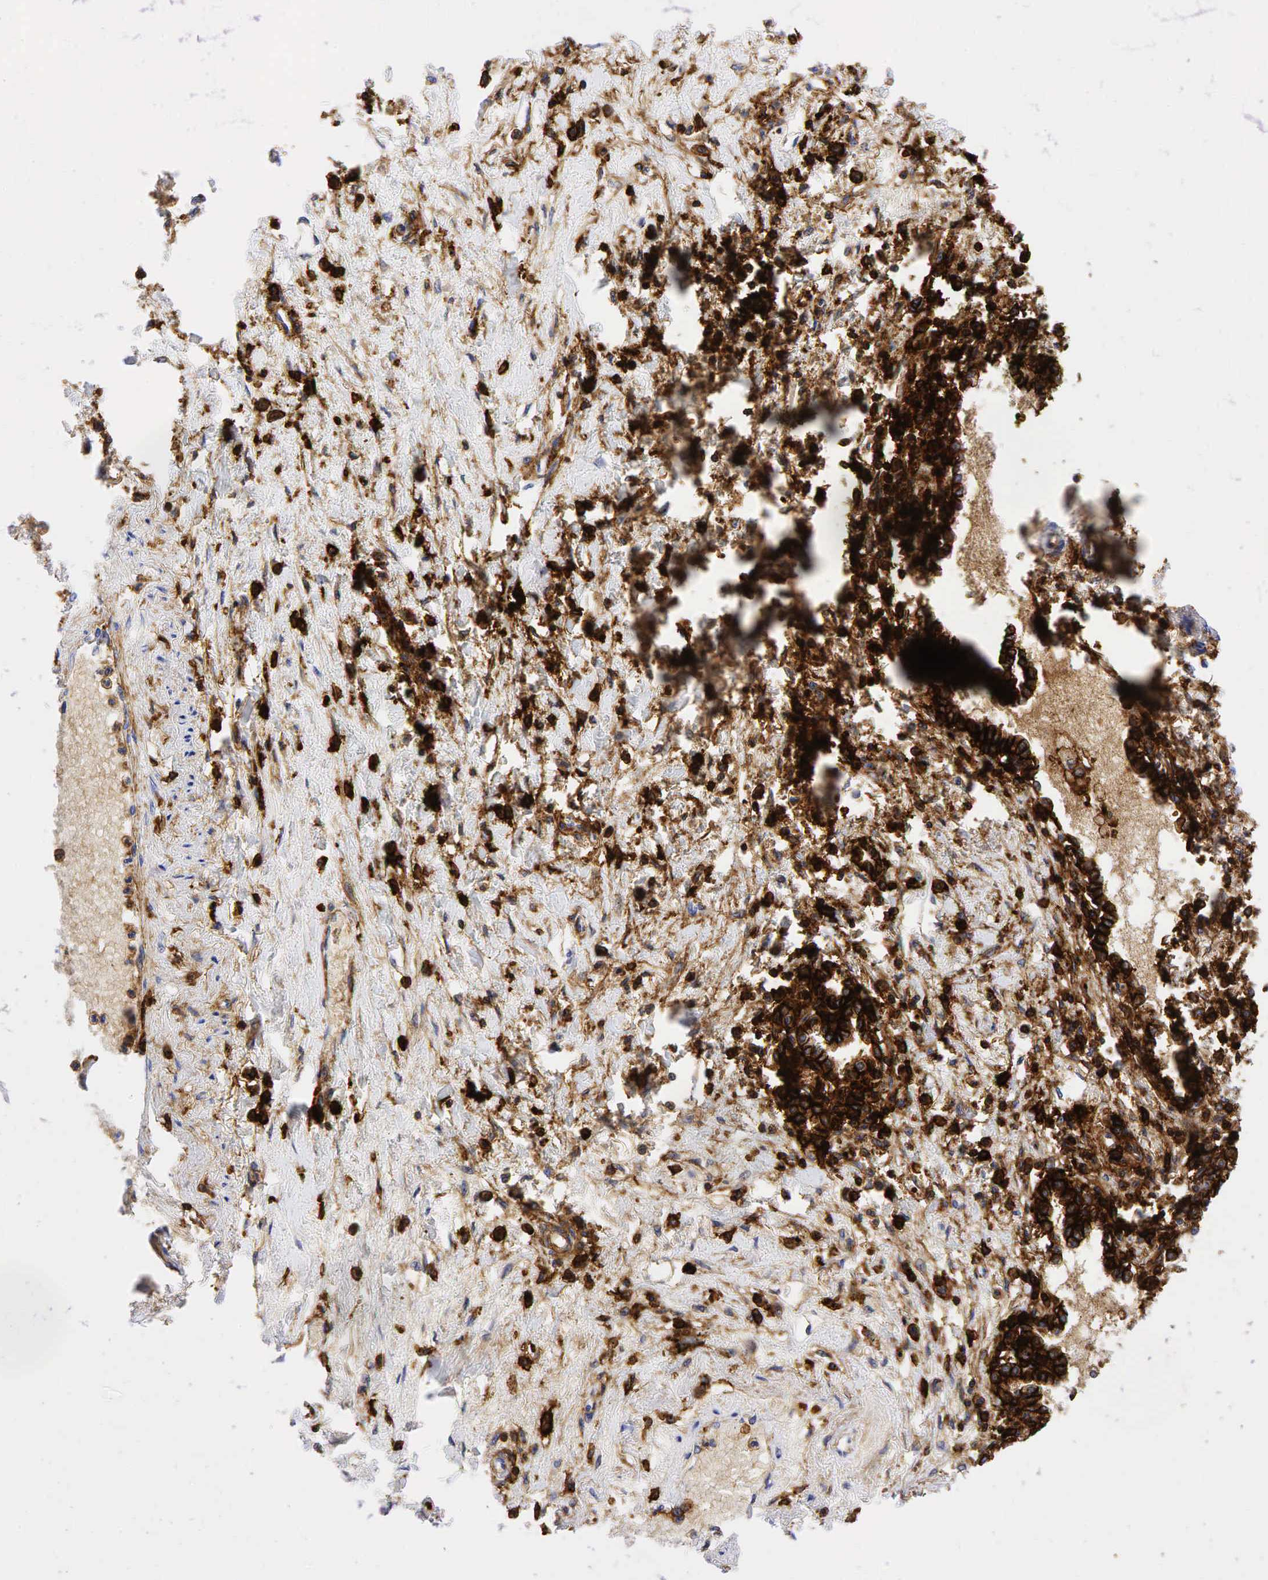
{"staining": {"intensity": "strong", "quantity": ">75%", "location": "cytoplasmic/membranous"}, "tissue": "lung cancer", "cell_type": "Tumor cells", "image_type": "cancer", "snomed": [{"axis": "morphology", "description": "Adenocarcinoma, NOS"}, {"axis": "topography", "description": "Lung"}], "caption": "Lung cancer (adenocarcinoma) was stained to show a protein in brown. There is high levels of strong cytoplasmic/membranous expression in approximately >75% of tumor cells. (IHC, brightfield microscopy, high magnification).", "gene": "CD44", "patient": {"sex": "male", "age": 60}}